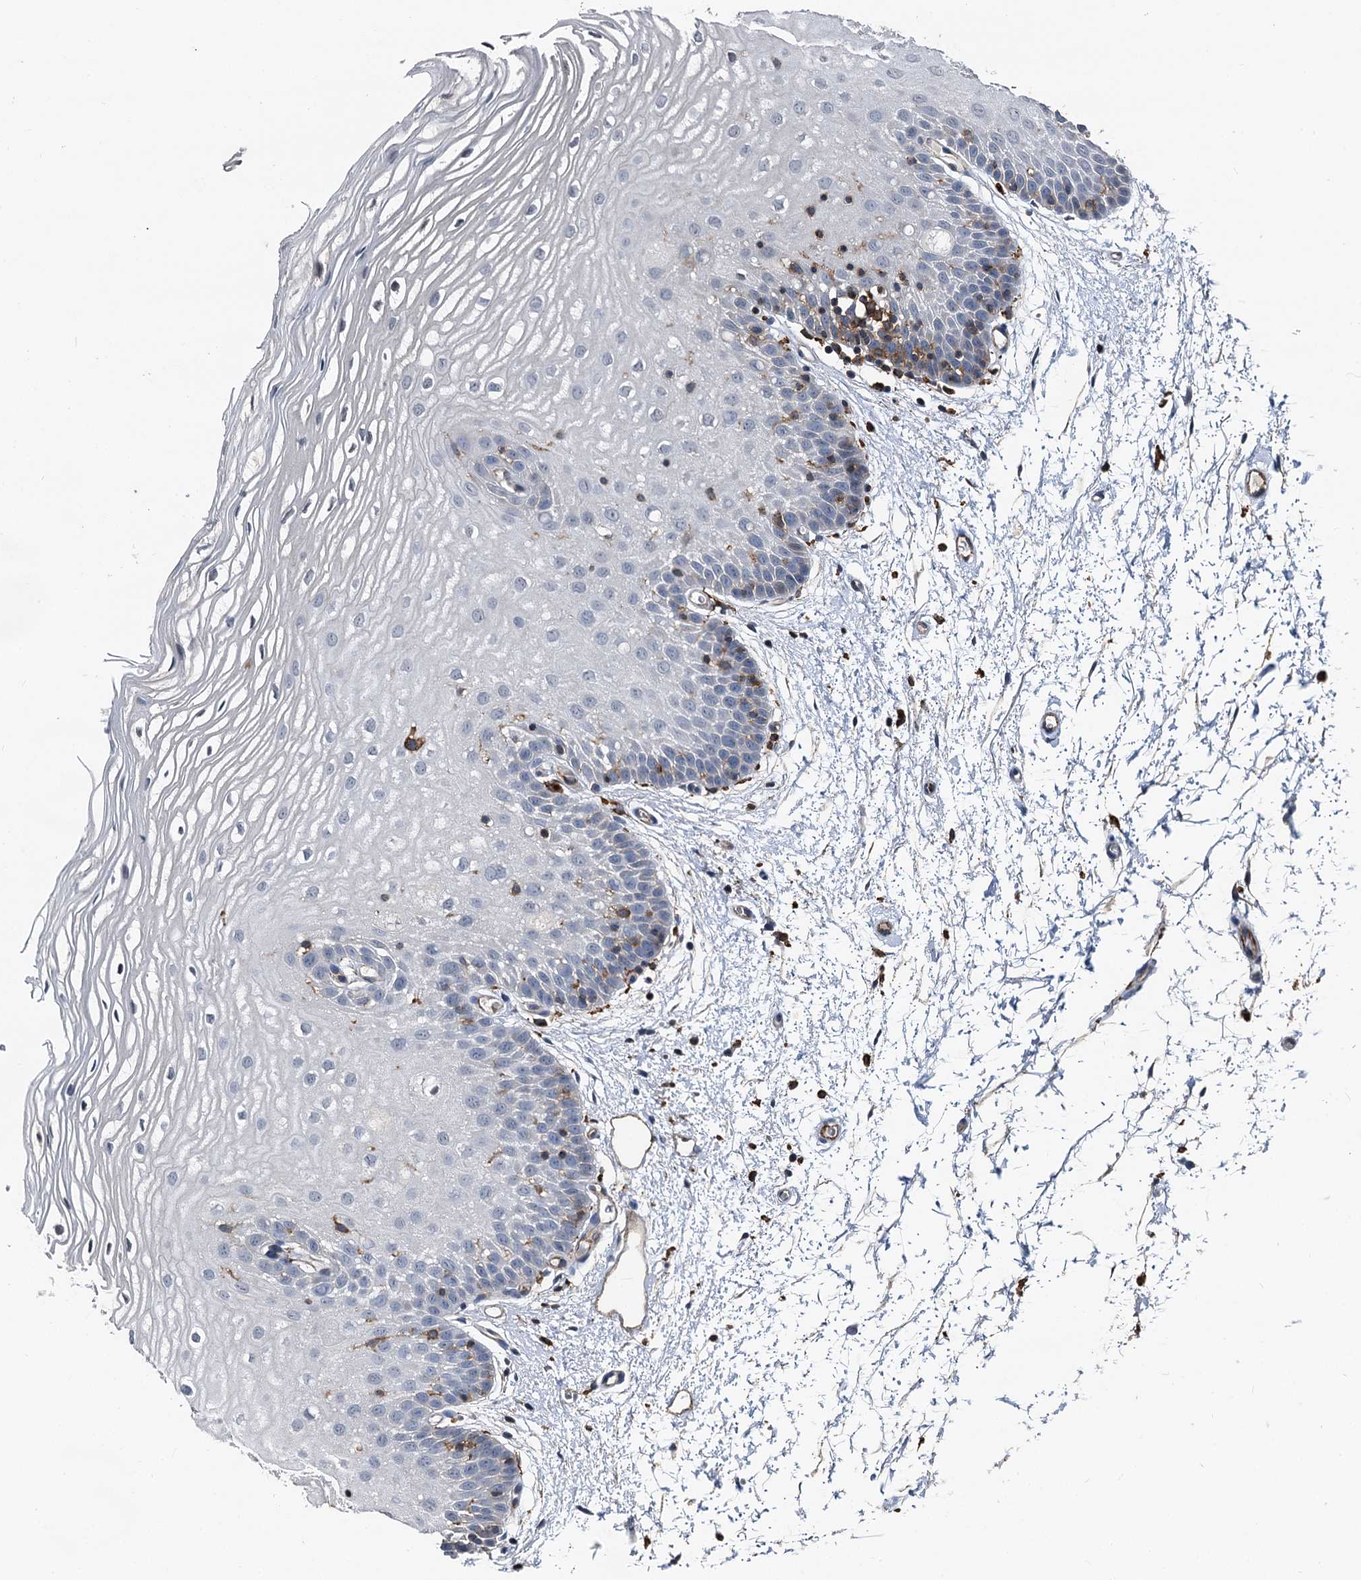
{"staining": {"intensity": "negative", "quantity": "none", "location": "none"}, "tissue": "oral mucosa", "cell_type": "Squamous epithelial cells", "image_type": "normal", "snomed": [{"axis": "morphology", "description": "Normal tissue, NOS"}, {"axis": "topography", "description": "Oral tissue"}, {"axis": "topography", "description": "Tounge, NOS"}], "caption": "Protein analysis of unremarkable oral mucosa demonstrates no significant expression in squamous epithelial cells. The staining was performed using DAB (3,3'-diaminobenzidine) to visualize the protein expression in brown, while the nuclei were stained in blue with hematoxylin (Magnification: 20x).", "gene": "PLEKHO2", "patient": {"sex": "female", "age": 73}}